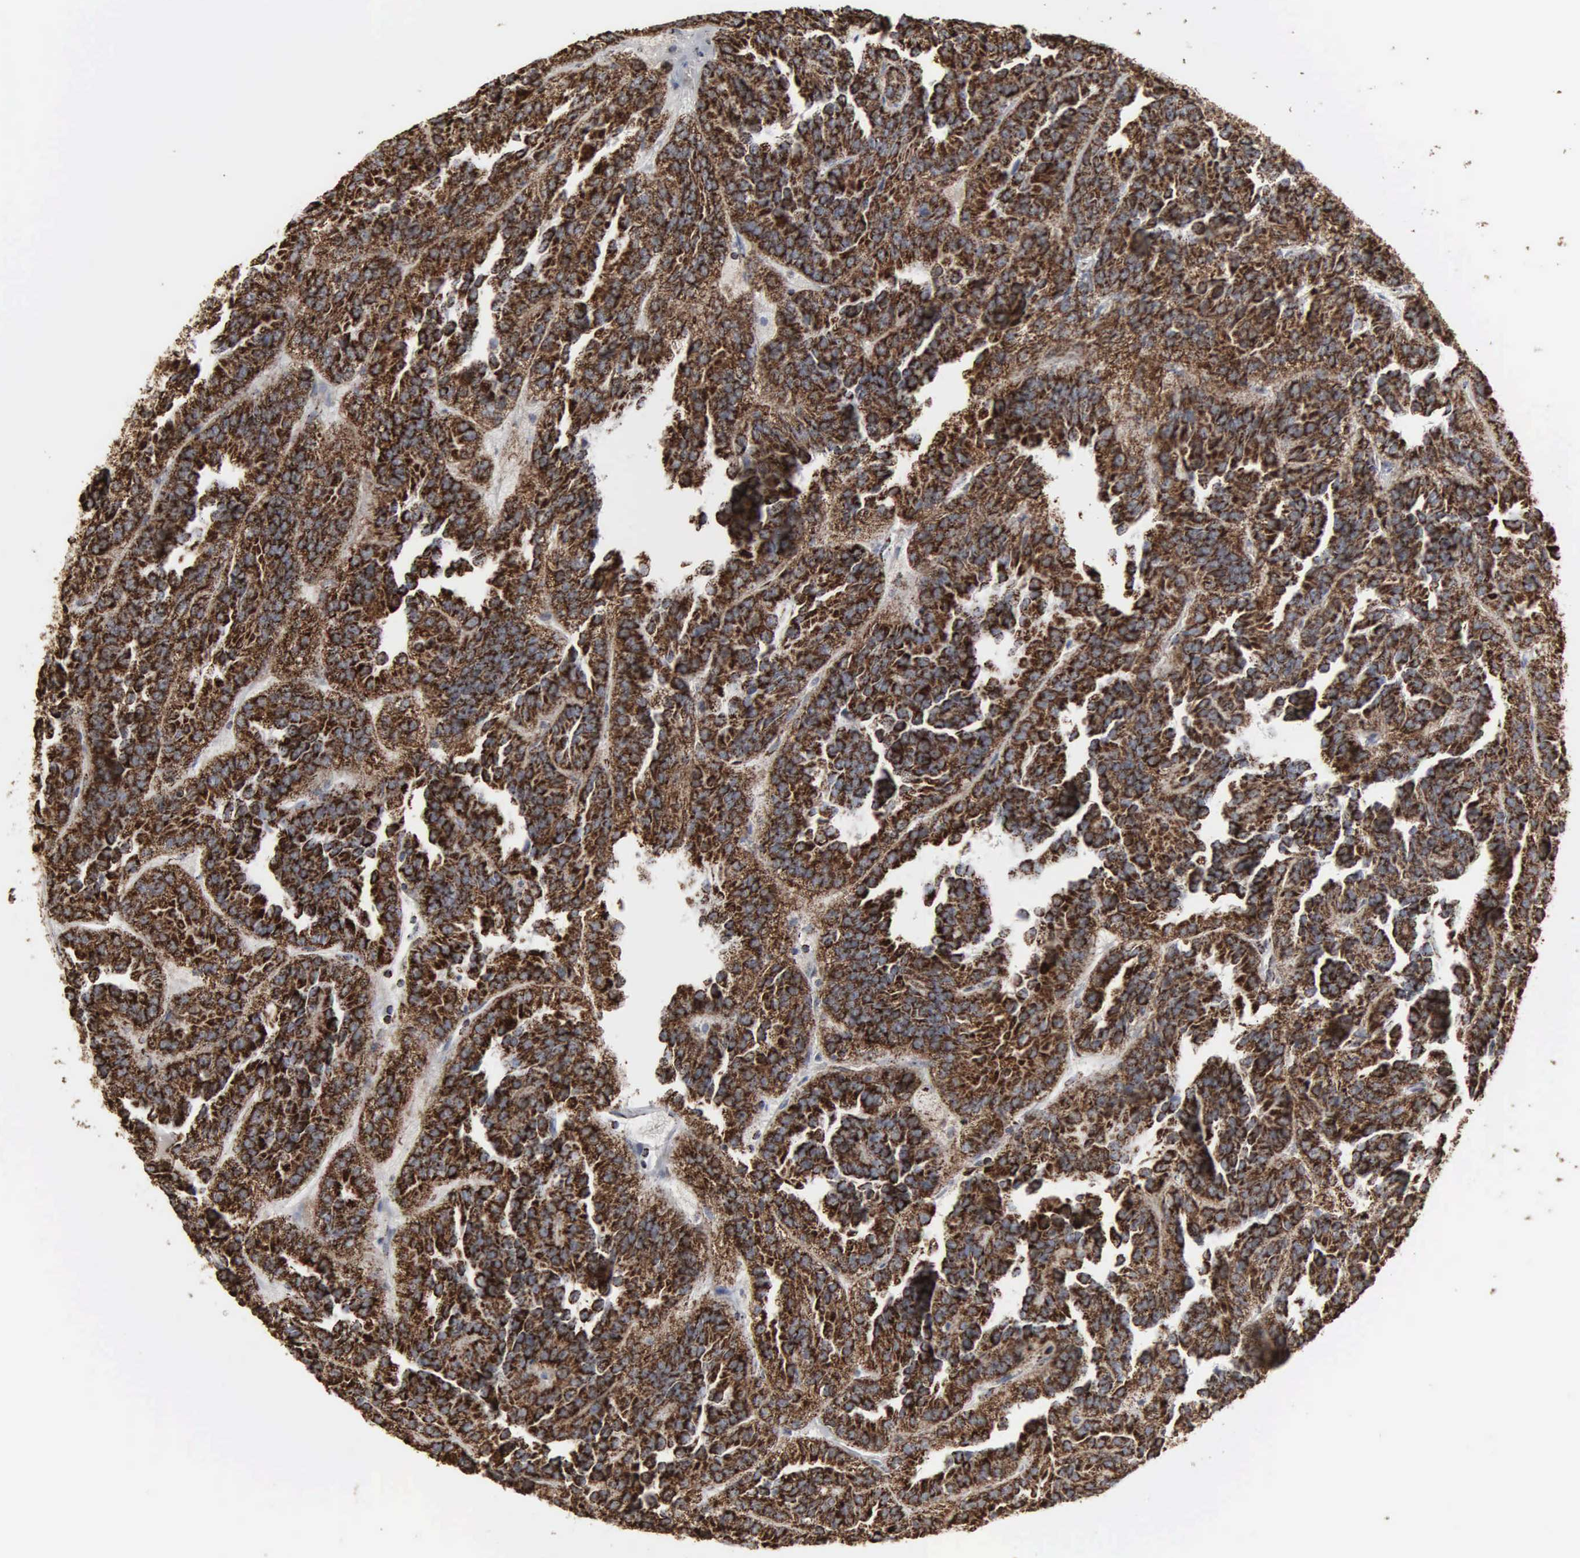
{"staining": {"intensity": "strong", "quantity": ">75%", "location": "cytoplasmic/membranous"}, "tissue": "renal cancer", "cell_type": "Tumor cells", "image_type": "cancer", "snomed": [{"axis": "morphology", "description": "Adenocarcinoma, NOS"}, {"axis": "topography", "description": "Kidney"}], "caption": "Immunohistochemical staining of renal adenocarcinoma displays high levels of strong cytoplasmic/membranous protein expression in approximately >75% of tumor cells.", "gene": "HSPA9", "patient": {"sex": "male", "age": 46}}